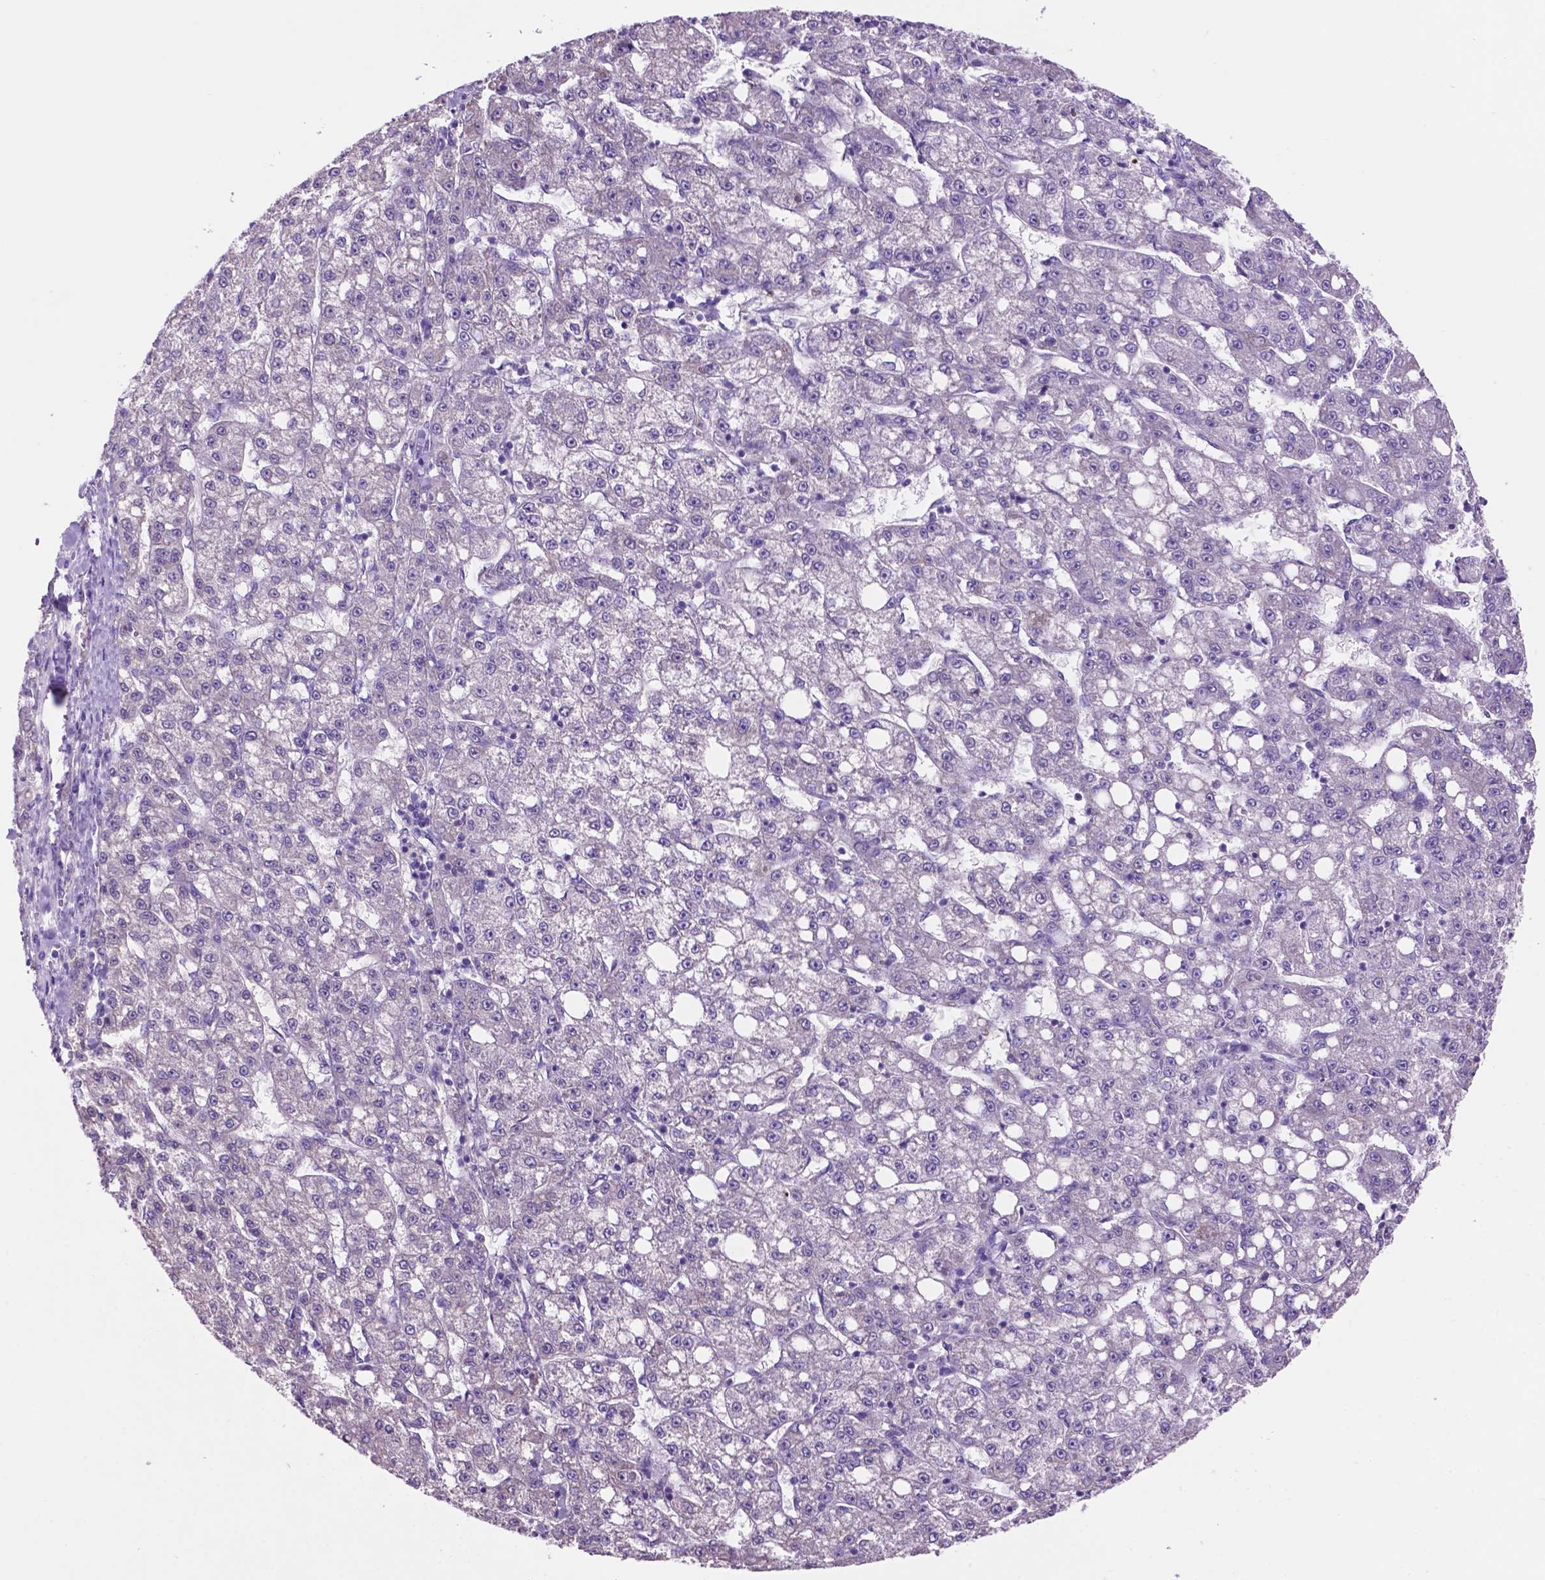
{"staining": {"intensity": "negative", "quantity": "none", "location": "none"}, "tissue": "liver cancer", "cell_type": "Tumor cells", "image_type": "cancer", "snomed": [{"axis": "morphology", "description": "Carcinoma, Hepatocellular, NOS"}, {"axis": "topography", "description": "Liver"}], "caption": "IHC micrograph of neoplastic tissue: liver cancer (hepatocellular carcinoma) stained with DAB (3,3'-diaminobenzidine) exhibits no significant protein staining in tumor cells.", "gene": "SPDYA", "patient": {"sex": "female", "age": 65}}